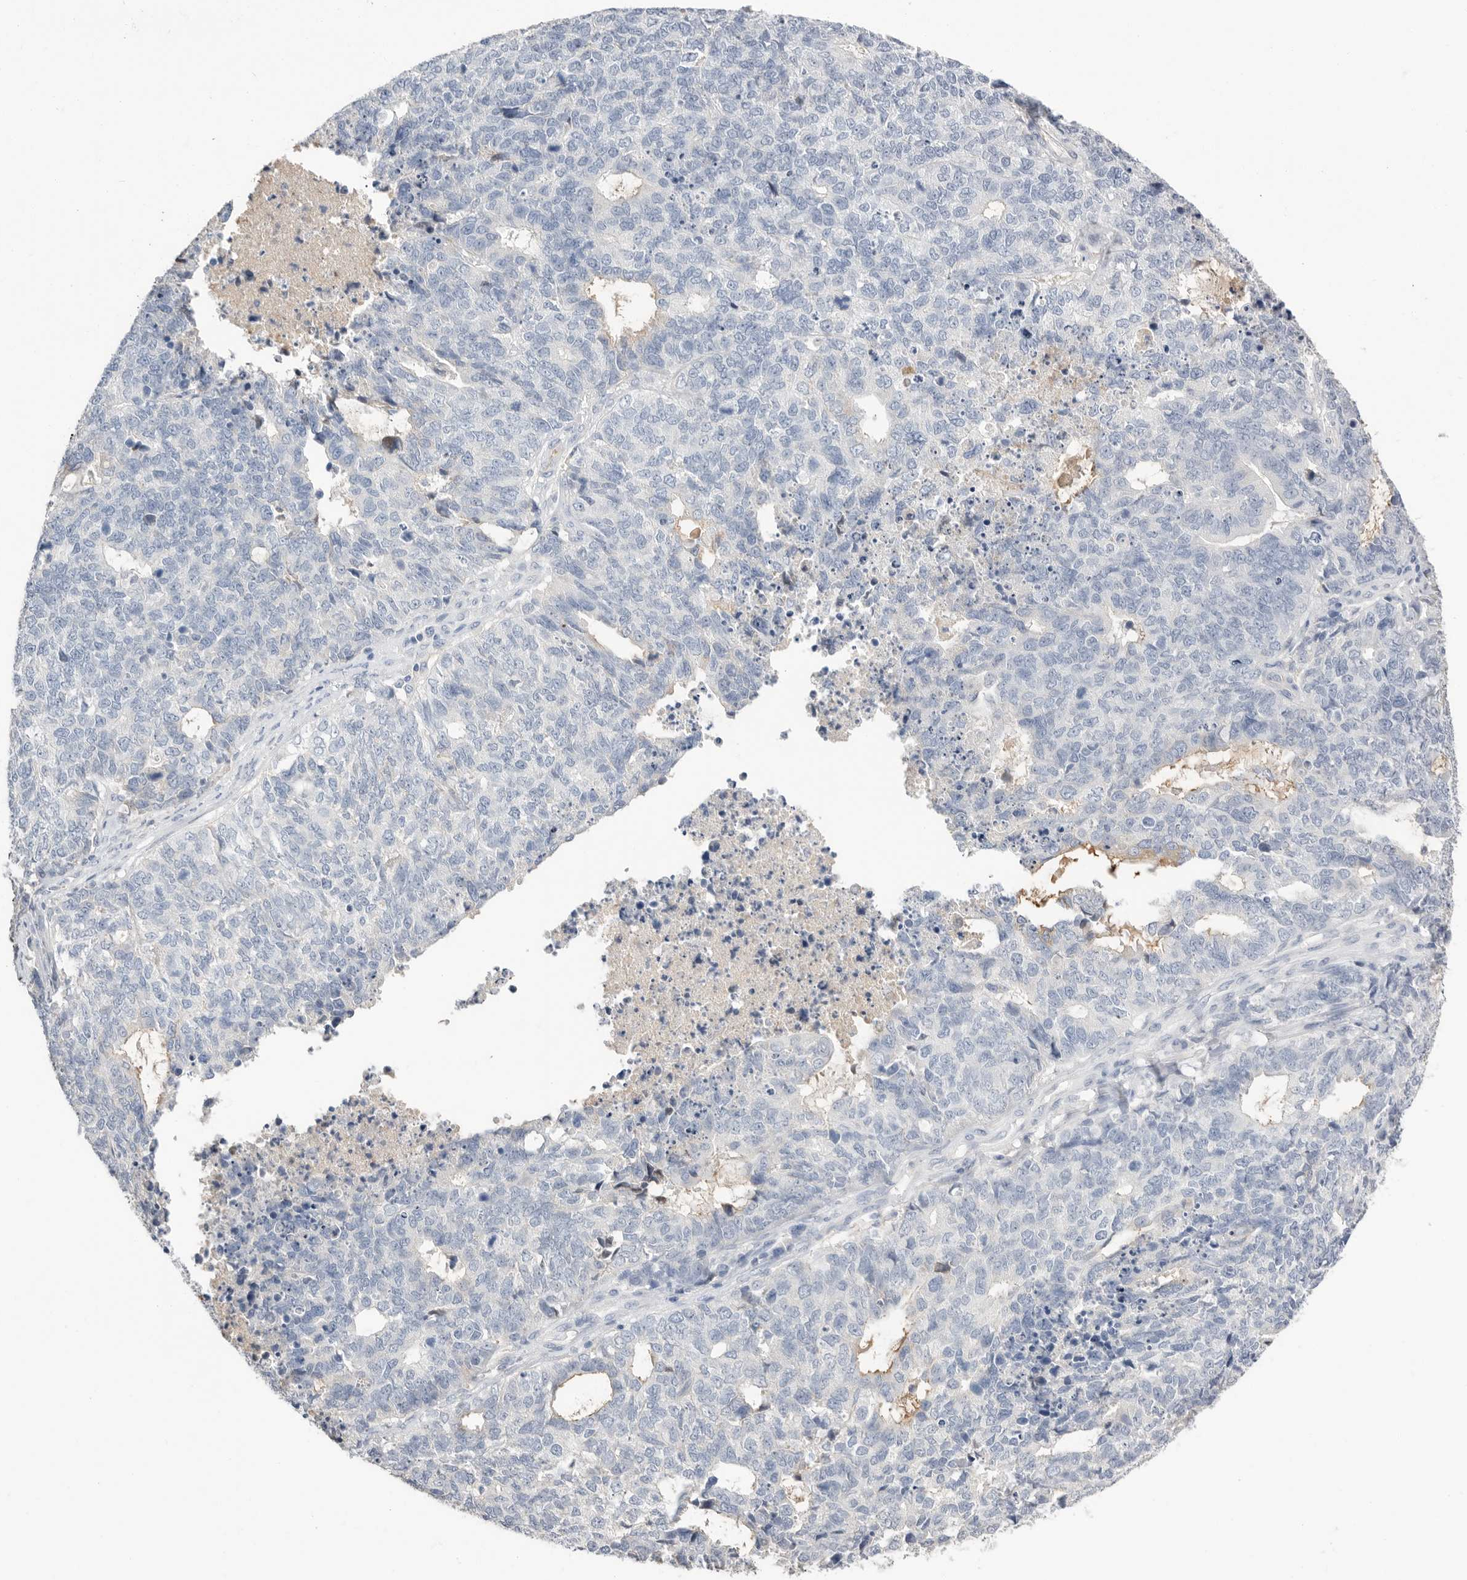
{"staining": {"intensity": "negative", "quantity": "none", "location": "none"}, "tissue": "cervical cancer", "cell_type": "Tumor cells", "image_type": "cancer", "snomed": [{"axis": "morphology", "description": "Squamous cell carcinoma, NOS"}, {"axis": "topography", "description": "Cervix"}], "caption": "High magnification brightfield microscopy of squamous cell carcinoma (cervical) stained with DAB (3,3'-diaminobenzidine) (brown) and counterstained with hematoxylin (blue): tumor cells show no significant expression.", "gene": "APOA2", "patient": {"sex": "female", "age": 63}}